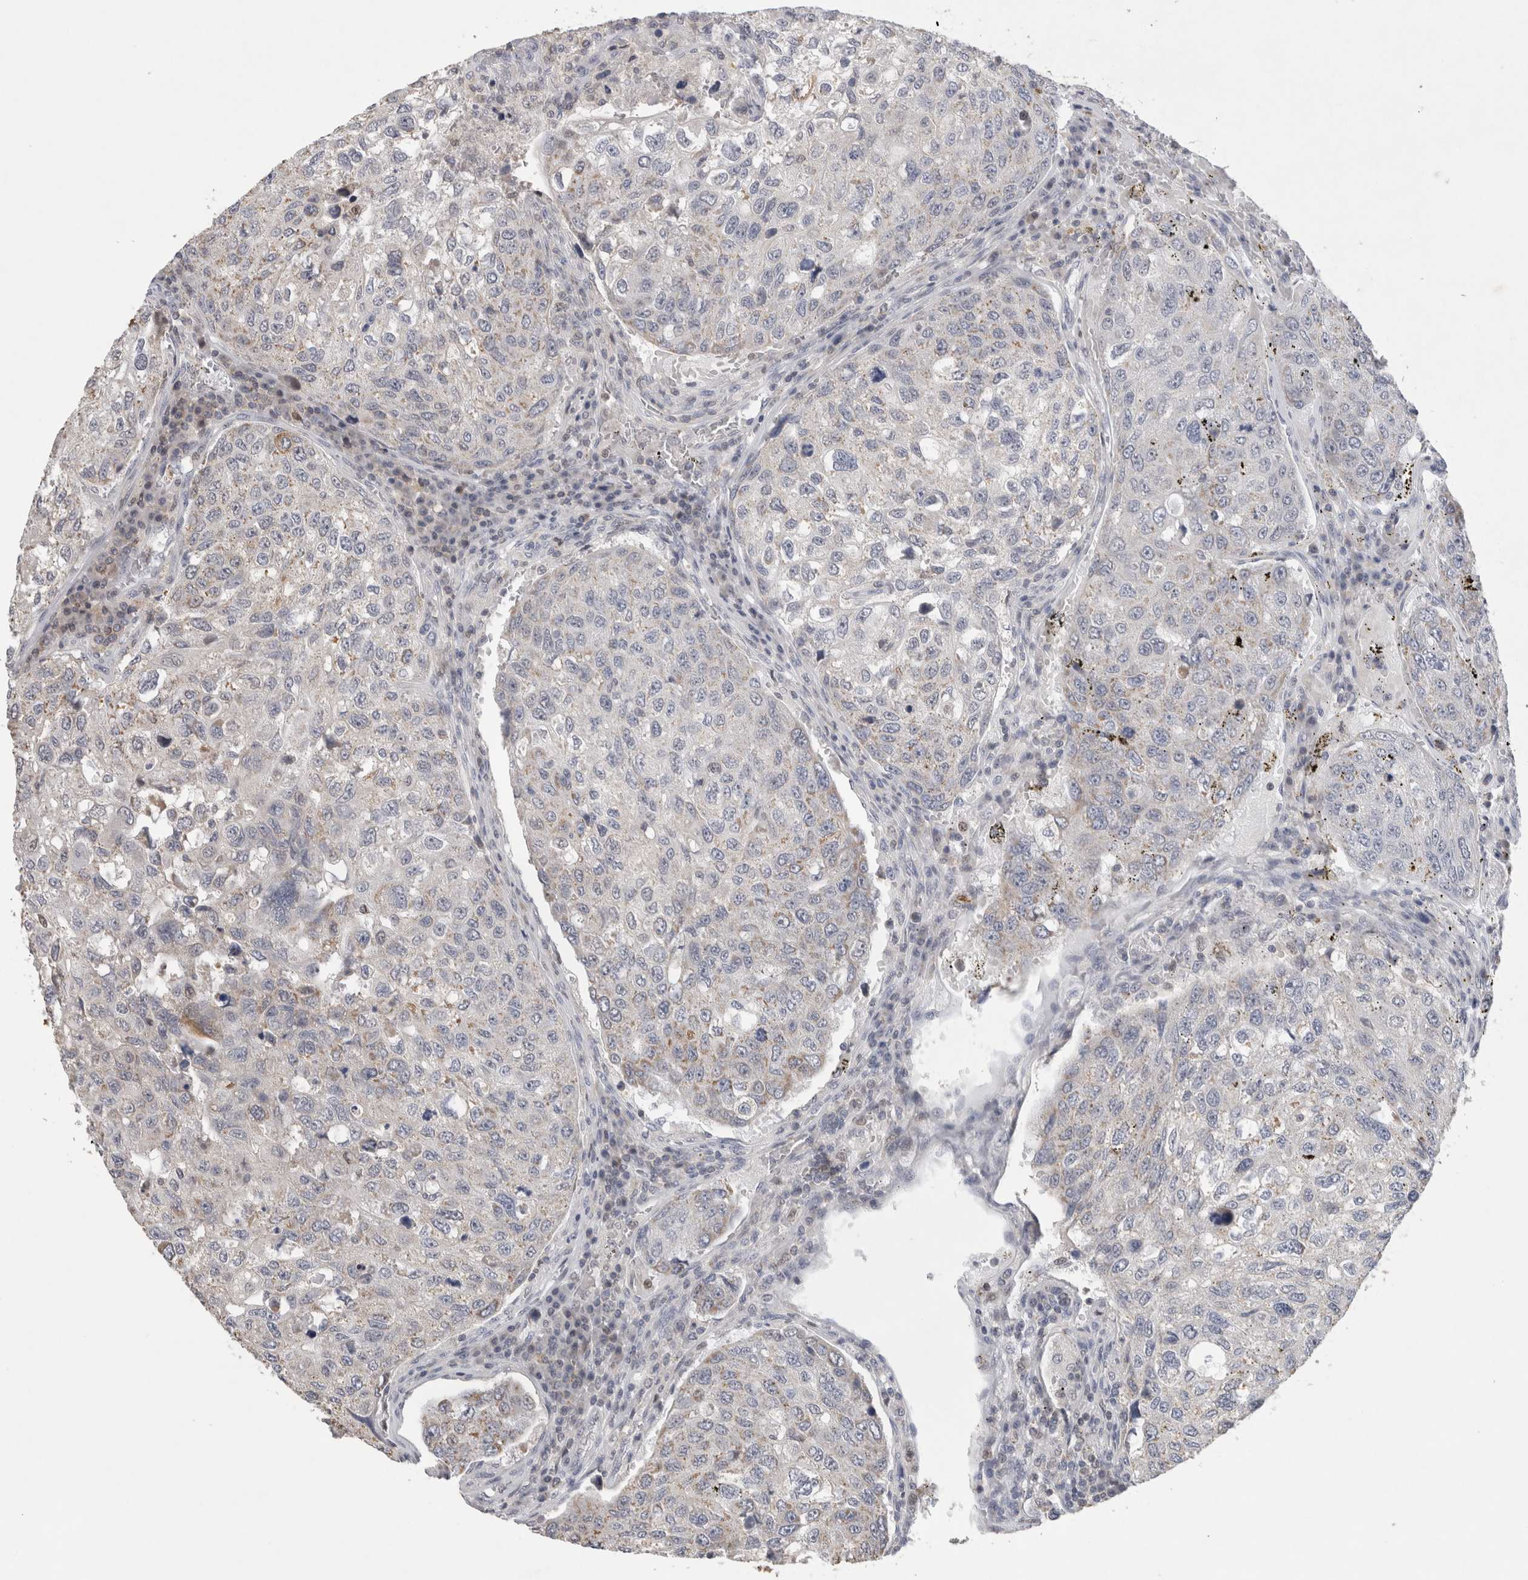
{"staining": {"intensity": "weak", "quantity": "25%-75%", "location": "cytoplasmic/membranous"}, "tissue": "urothelial cancer", "cell_type": "Tumor cells", "image_type": "cancer", "snomed": [{"axis": "morphology", "description": "Urothelial carcinoma, High grade"}, {"axis": "topography", "description": "Lymph node"}, {"axis": "topography", "description": "Urinary bladder"}], "caption": "Immunohistochemical staining of urothelial carcinoma (high-grade) displays weak cytoplasmic/membranous protein staining in about 25%-75% of tumor cells.", "gene": "AGMAT", "patient": {"sex": "male", "age": 51}}